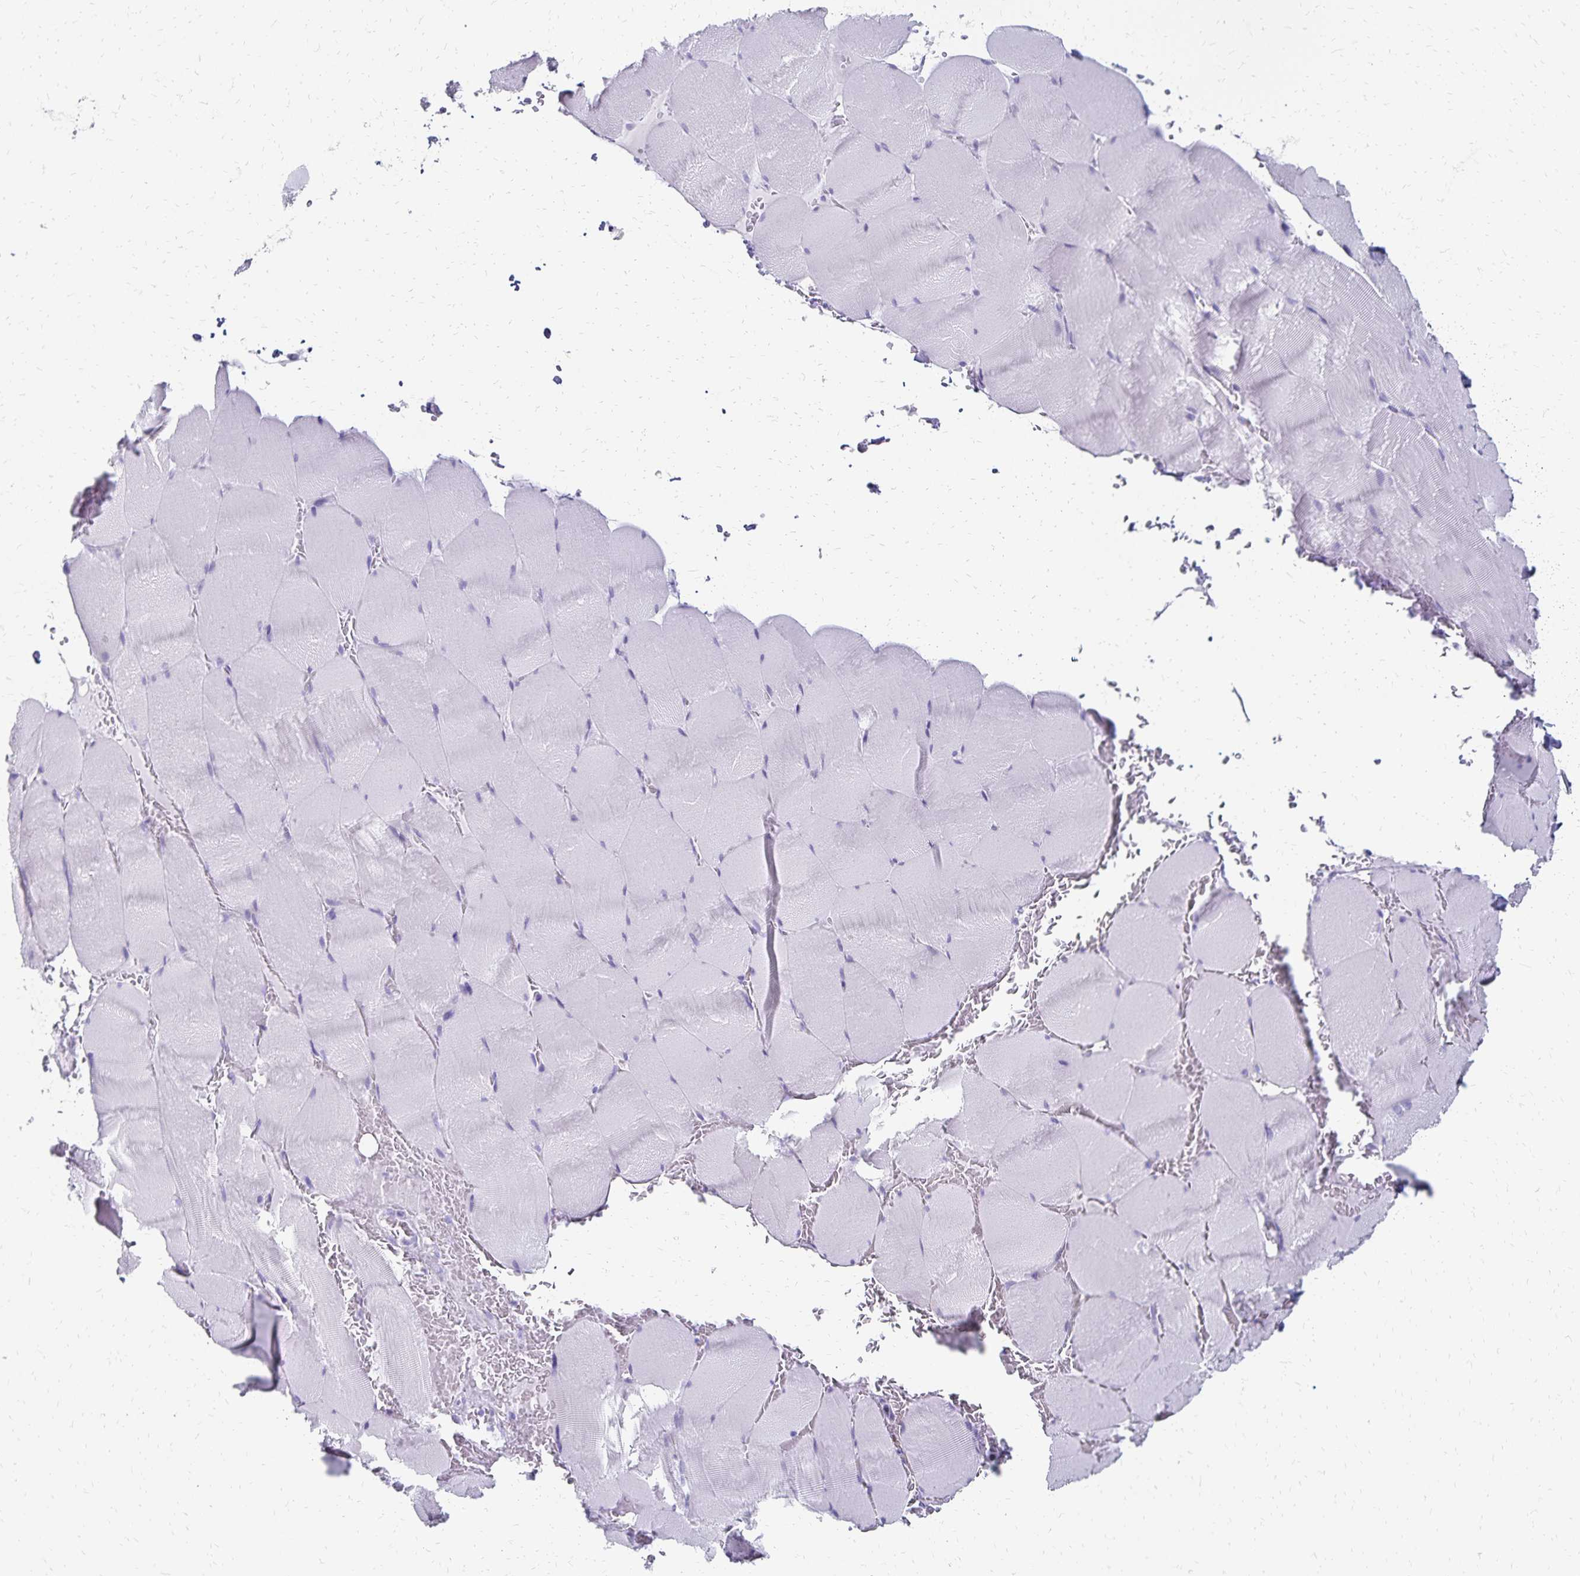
{"staining": {"intensity": "negative", "quantity": "none", "location": "none"}, "tissue": "skeletal muscle", "cell_type": "Myocytes", "image_type": "normal", "snomed": [{"axis": "morphology", "description": "Normal tissue, NOS"}, {"axis": "topography", "description": "Skeletal muscle"}, {"axis": "topography", "description": "Head-Neck"}], "caption": "Myocytes show no significant positivity in normal skeletal muscle. (IHC, brightfield microscopy, high magnification).", "gene": "GIP", "patient": {"sex": "male", "age": 66}}